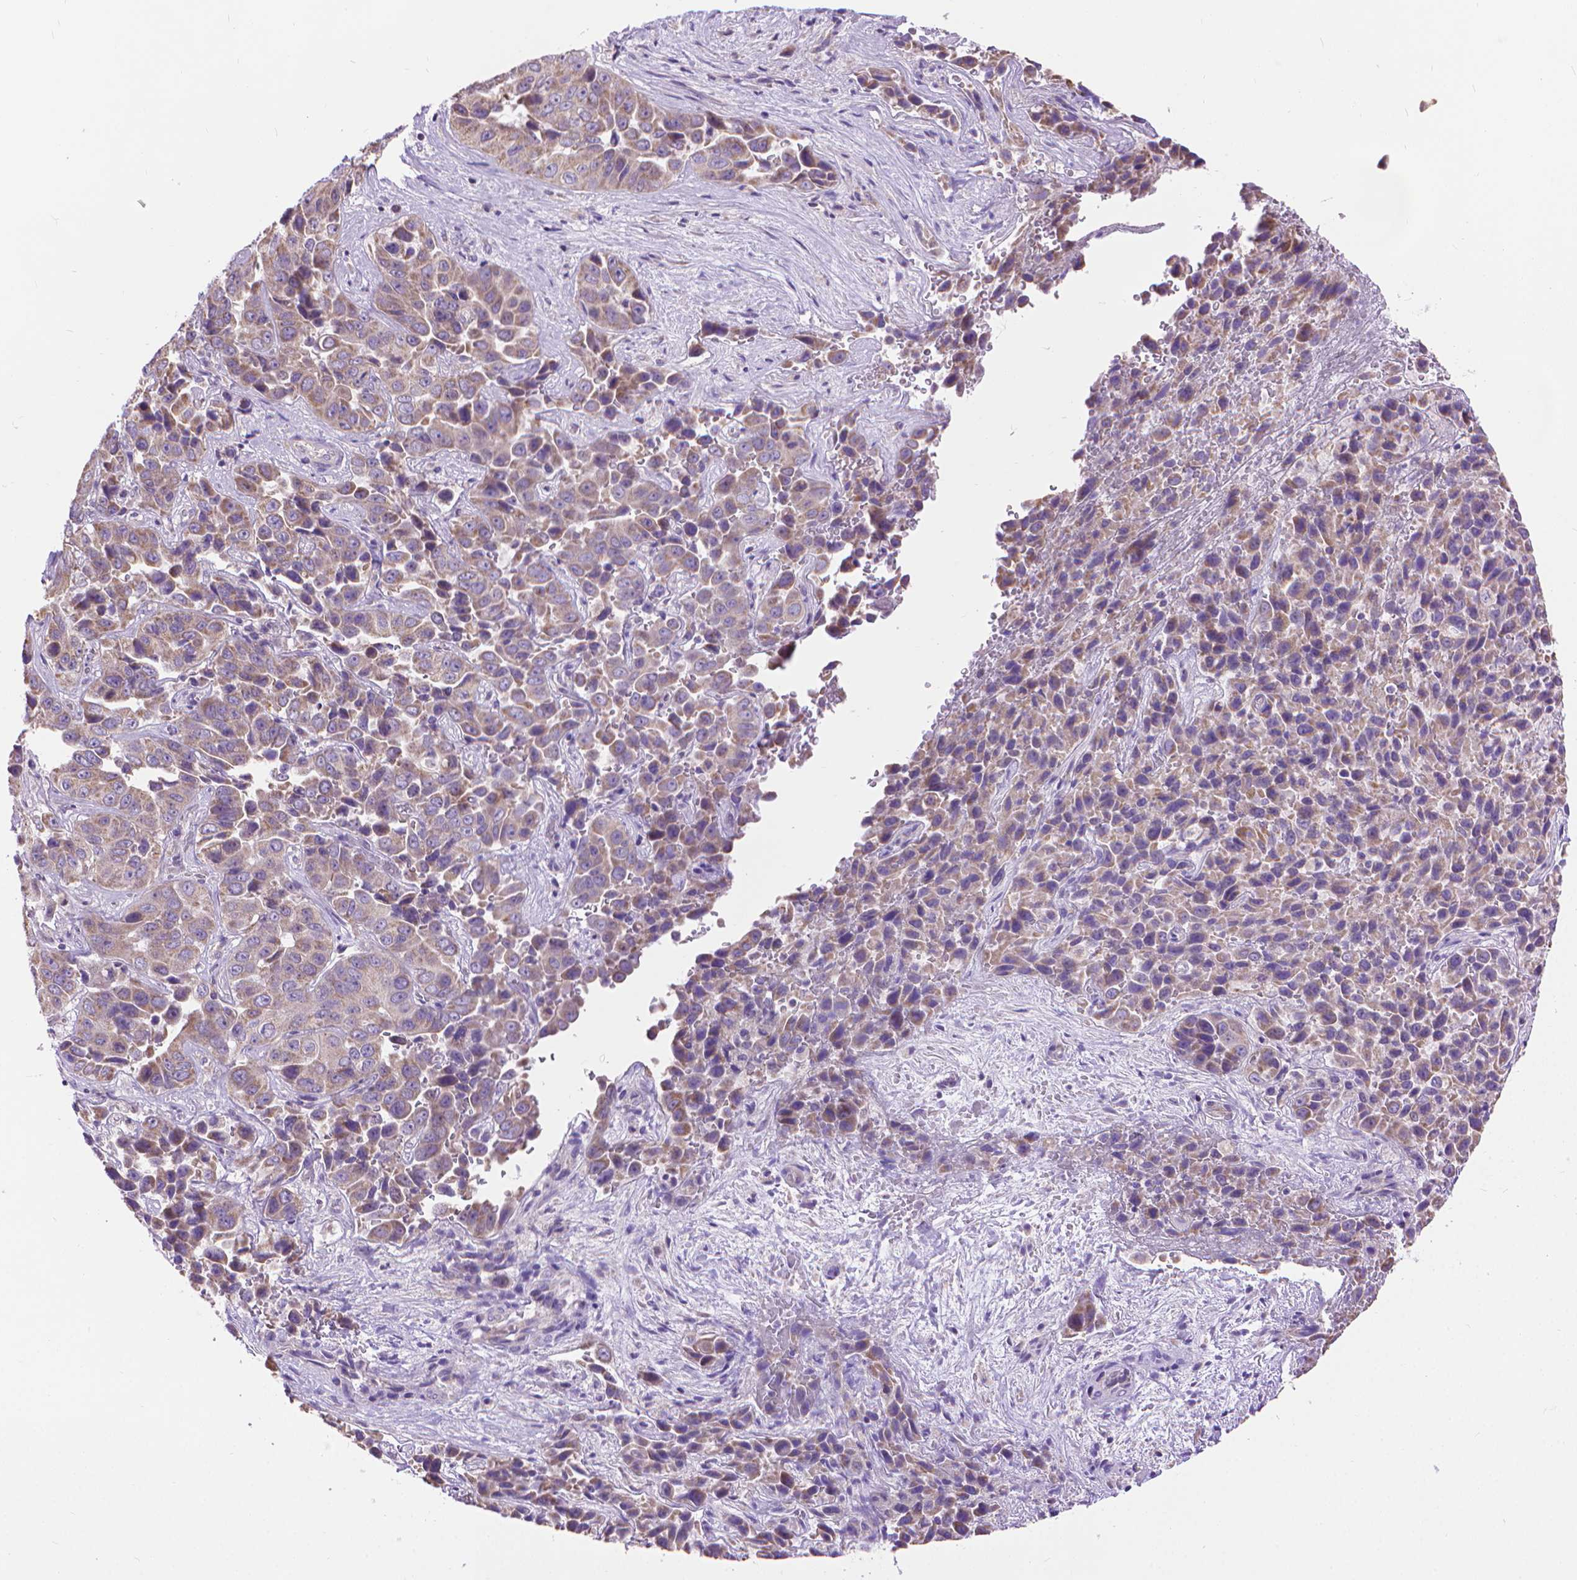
{"staining": {"intensity": "weak", "quantity": ">75%", "location": "cytoplasmic/membranous"}, "tissue": "liver cancer", "cell_type": "Tumor cells", "image_type": "cancer", "snomed": [{"axis": "morphology", "description": "Cholangiocarcinoma"}, {"axis": "topography", "description": "Liver"}], "caption": "Immunohistochemical staining of liver cholangiocarcinoma shows low levels of weak cytoplasmic/membranous staining in about >75% of tumor cells.", "gene": "SYN1", "patient": {"sex": "female", "age": 52}}